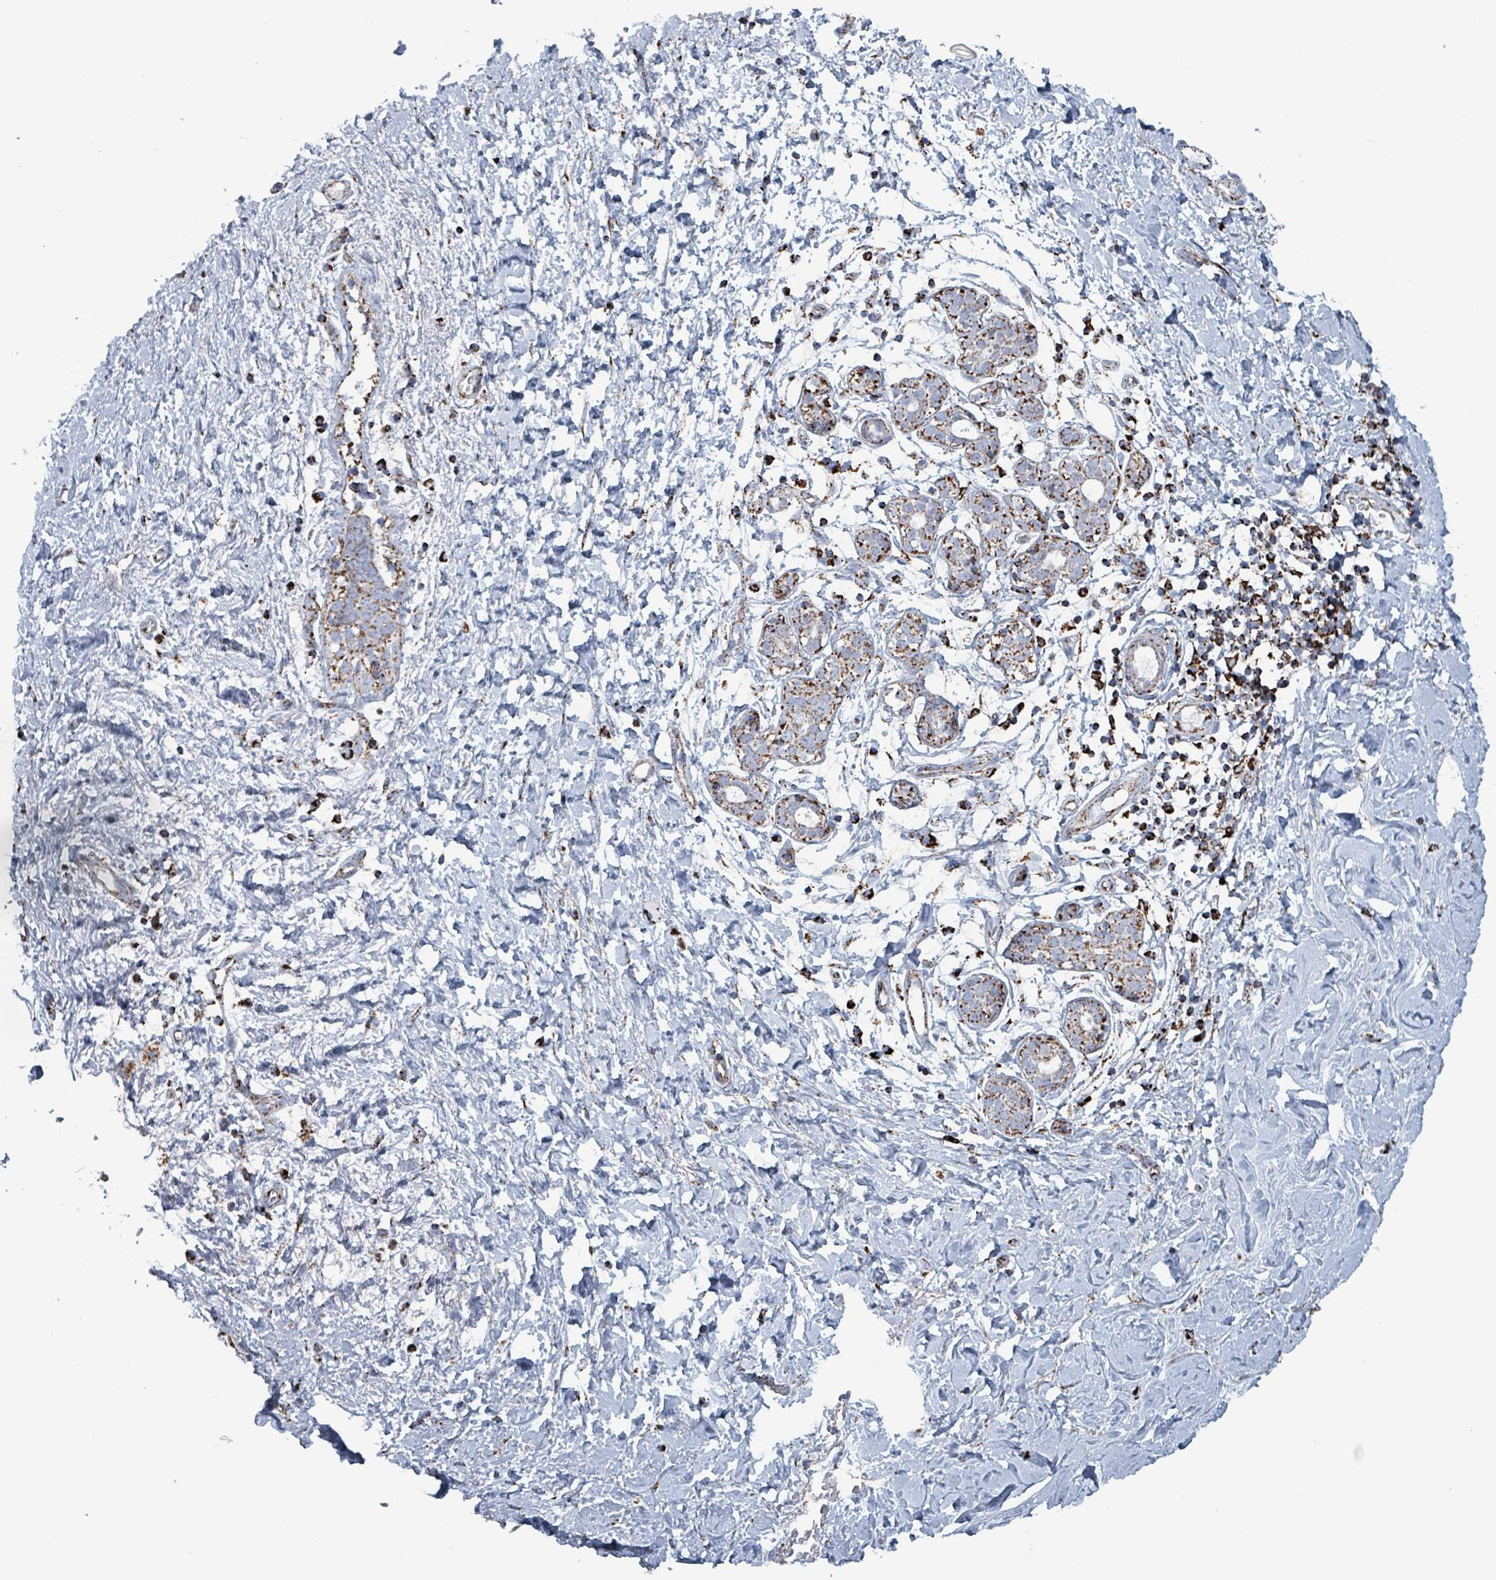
{"staining": {"intensity": "moderate", "quantity": ">75%", "location": "cytoplasmic/membranous"}, "tissue": "breast", "cell_type": "Adipocytes", "image_type": "normal", "snomed": [{"axis": "morphology", "description": "Normal tissue, NOS"}, {"axis": "topography", "description": "Breast"}], "caption": "IHC staining of benign breast, which reveals medium levels of moderate cytoplasmic/membranous positivity in approximately >75% of adipocytes indicating moderate cytoplasmic/membranous protein staining. The staining was performed using DAB (brown) for protein detection and nuclei were counterstained in hematoxylin (blue).", "gene": "IDH3B", "patient": {"sex": "female", "age": 27}}